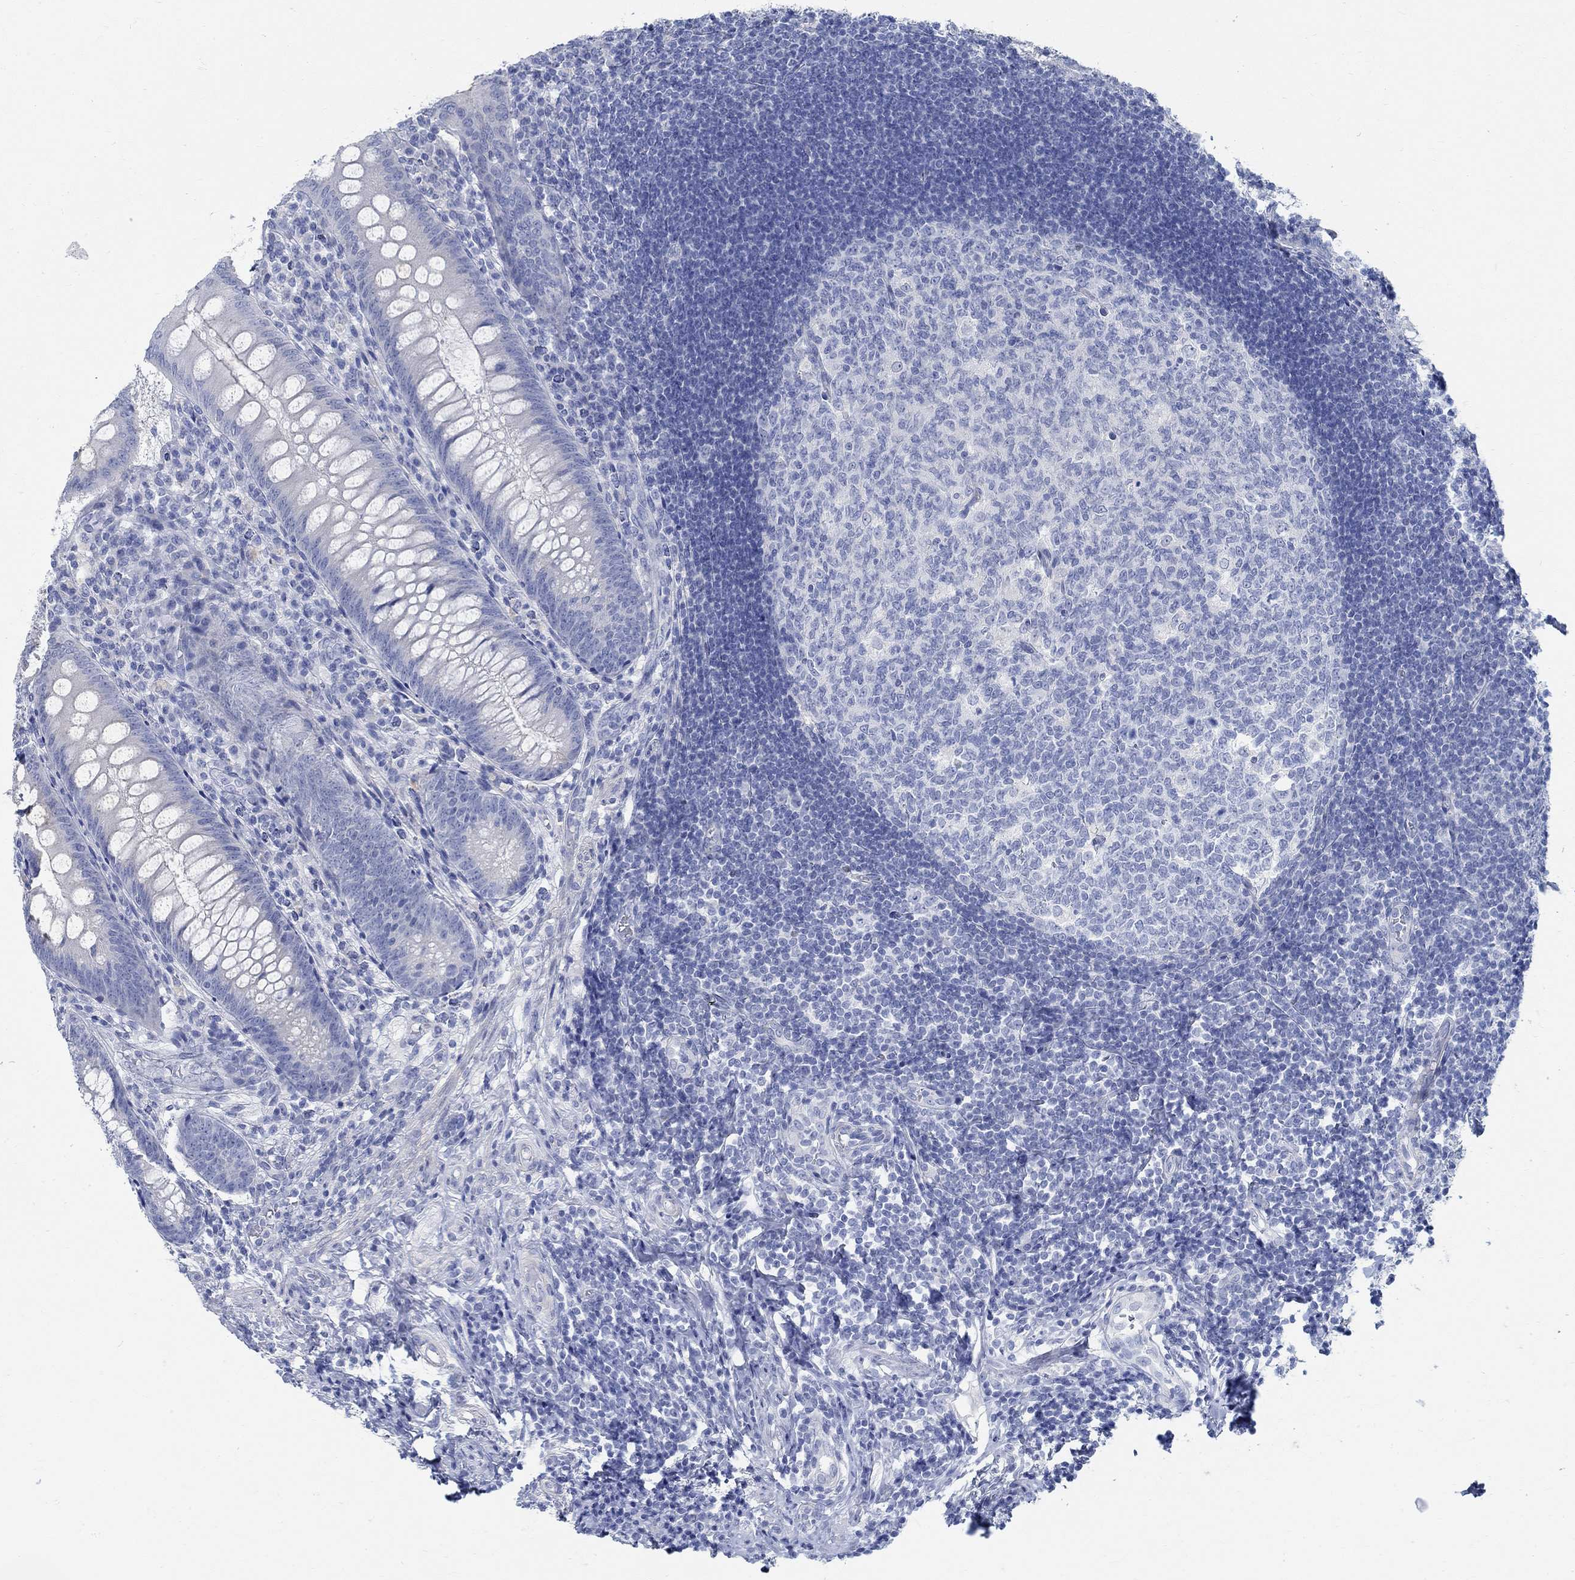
{"staining": {"intensity": "negative", "quantity": "none", "location": "none"}, "tissue": "appendix", "cell_type": "Glandular cells", "image_type": "normal", "snomed": [{"axis": "morphology", "description": "Normal tissue, NOS"}, {"axis": "morphology", "description": "Inflammation, NOS"}, {"axis": "topography", "description": "Appendix"}], "caption": "This photomicrograph is of normal appendix stained with immunohistochemistry to label a protein in brown with the nuclei are counter-stained blue. There is no staining in glandular cells.", "gene": "RBM20", "patient": {"sex": "male", "age": 16}}